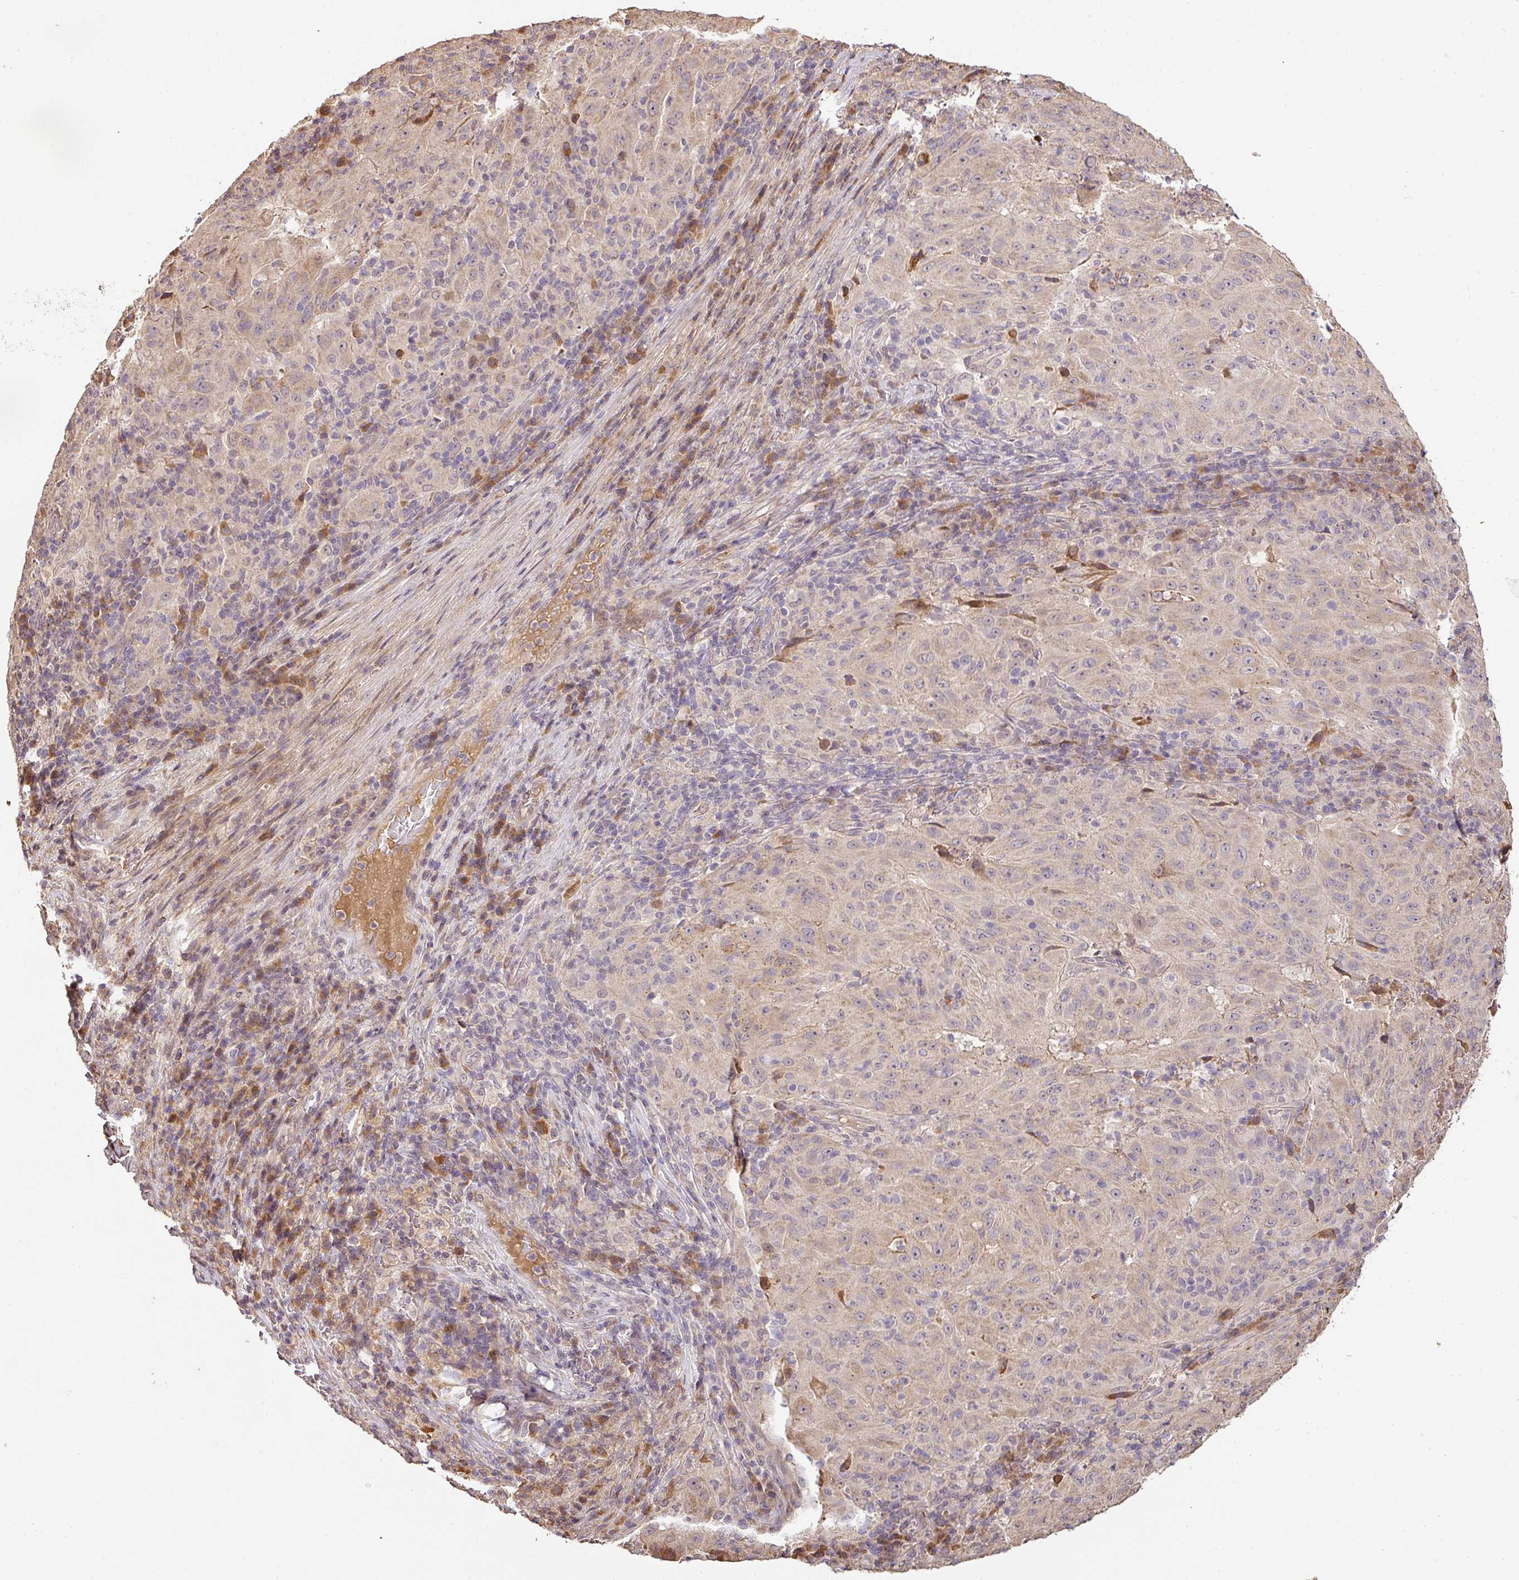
{"staining": {"intensity": "weak", "quantity": "25%-75%", "location": "cytoplasmic/membranous"}, "tissue": "pancreatic cancer", "cell_type": "Tumor cells", "image_type": "cancer", "snomed": [{"axis": "morphology", "description": "Adenocarcinoma, NOS"}, {"axis": "topography", "description": "Pancreas"}], "caption": "A brown stain highlights weak cytoplasmic/membranous expression of a protein in pancreatic adenocarcinoma tumor cells.", "gene": "BPIFB3", "patient": {"sex": "male", "age": 63}}